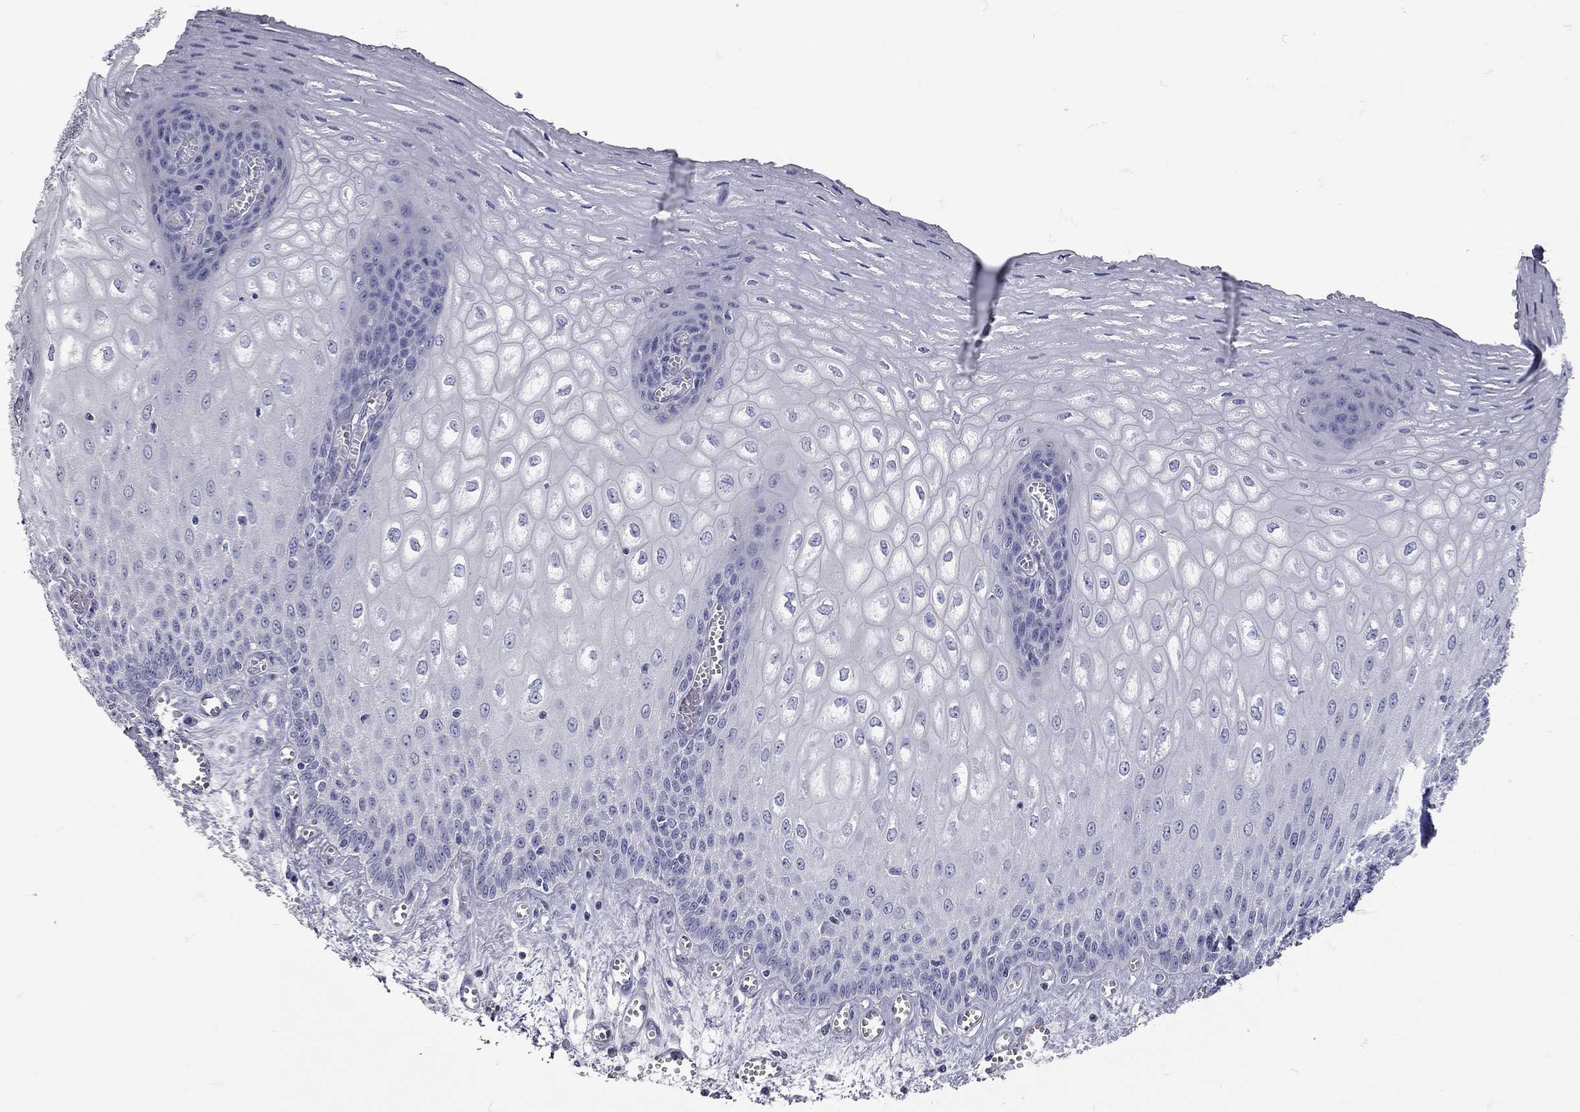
{"staining": {"intensity": "negative", "quantity": "none", "location": "none"}, "tissue": "esophagus", "cell_type": "Squamous epithelial cells", "image_type": "normal", "snomed": [{"axis": "morphology", "description": "Normal tissue, NOS"}, {"axis": "topography", "description": "Esophagus"}], "caption": "Immunohistochemistry photomicrograph of normal esophagus: esophagus stained with DAB reveals no significant protein staining in squamous epithelial cells.", "gene": "C10orf90", "patient": {"sex": "male", "age": 58}}